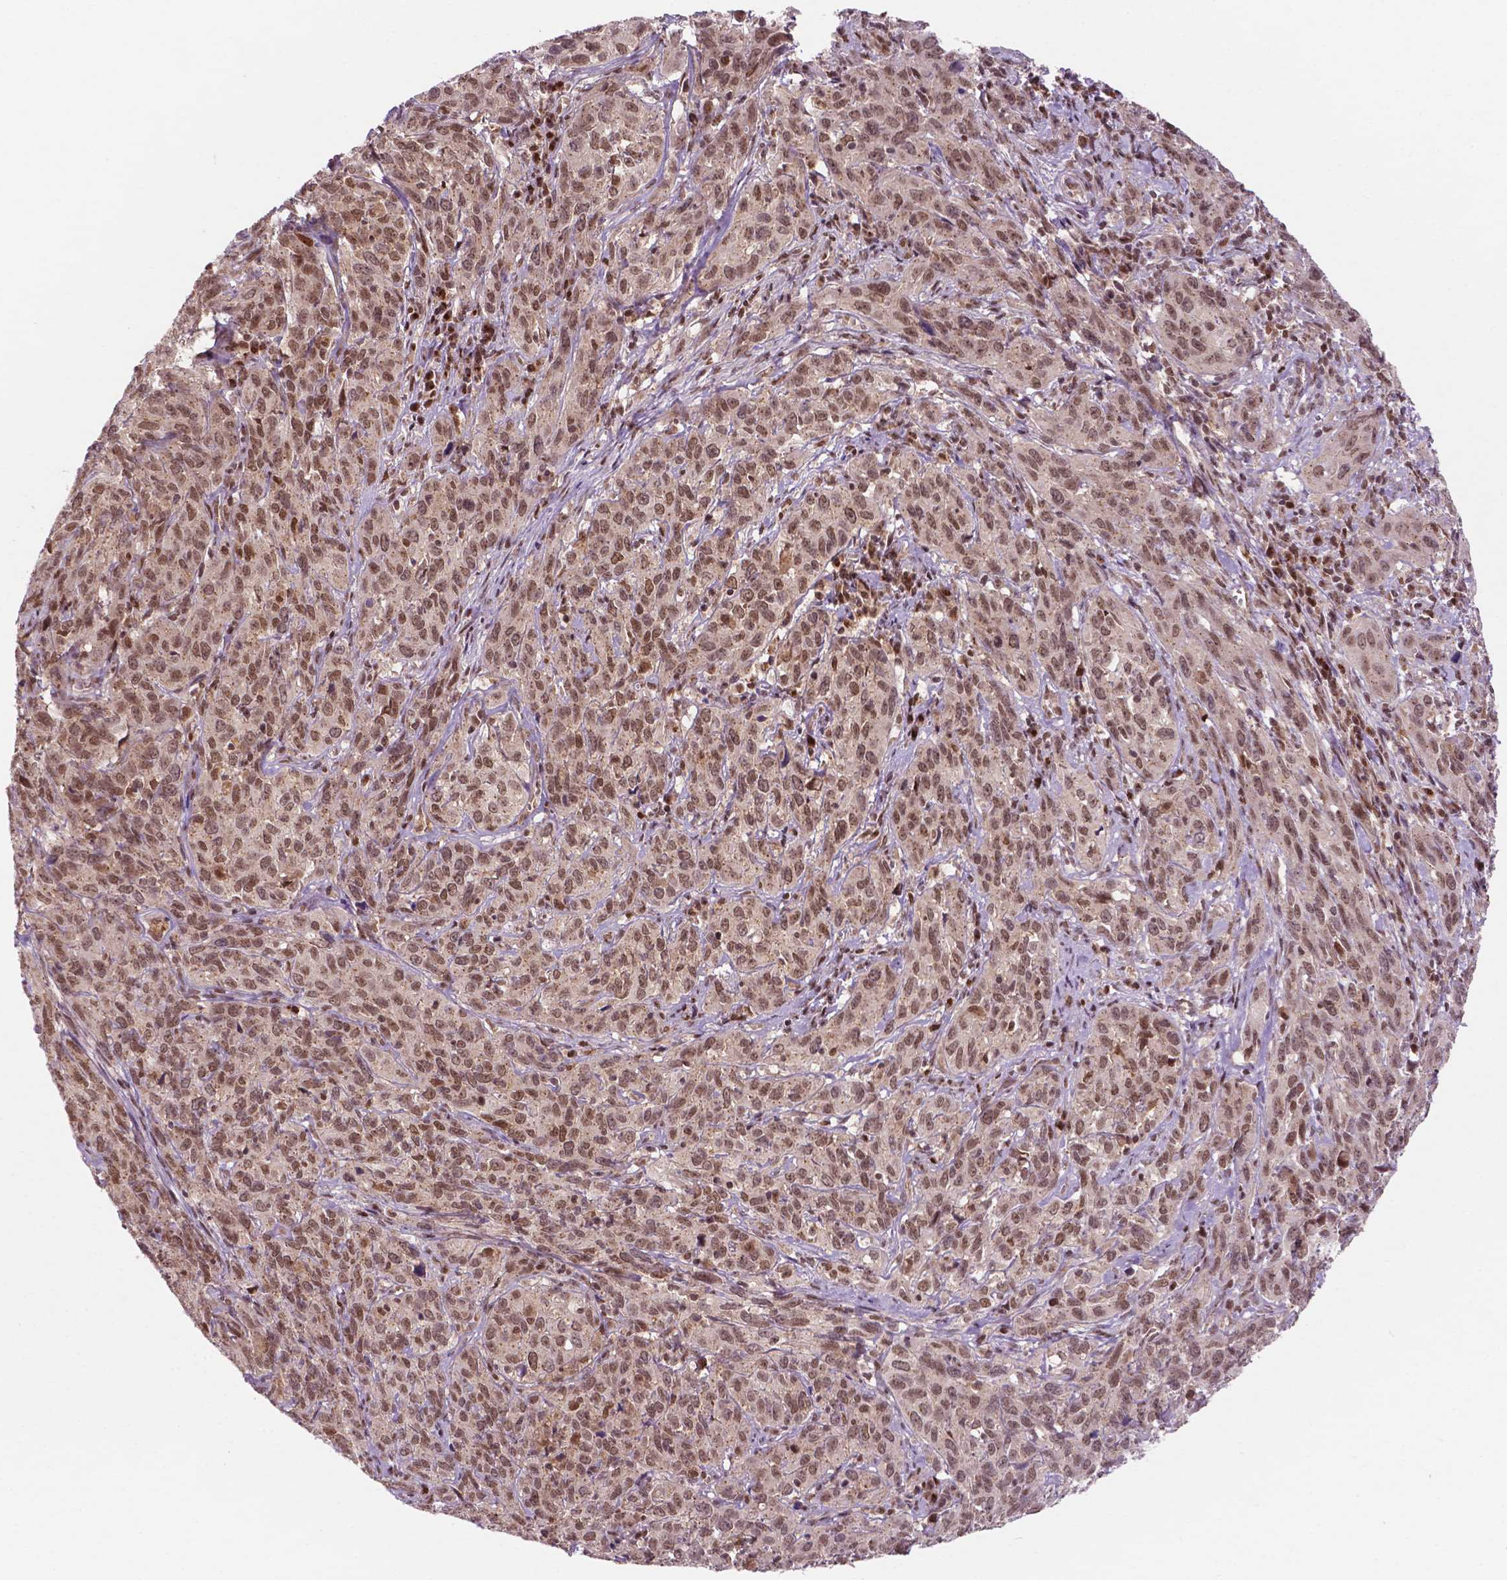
{"staining": {"intensity": "moderate", "quantity": ">75%", "location": "nuclear"}, "tissue": "cervical cancer", "cell_type": "Tumor cells", "image_type": "cancer", "snomed": [{"axis": "morphology", "description": "Squamous cell carcinoma, NOS"}, {"axis": "topography", "description": "Cervix"}], "caption": "A medium amount of moderate nuclear positivity is appreciated in approximately >75% of tumor cells in squamous cell carcinoma (cervical) tissue.", "gene": "PER2", "patient": {"sex": "female", "age": 51}}